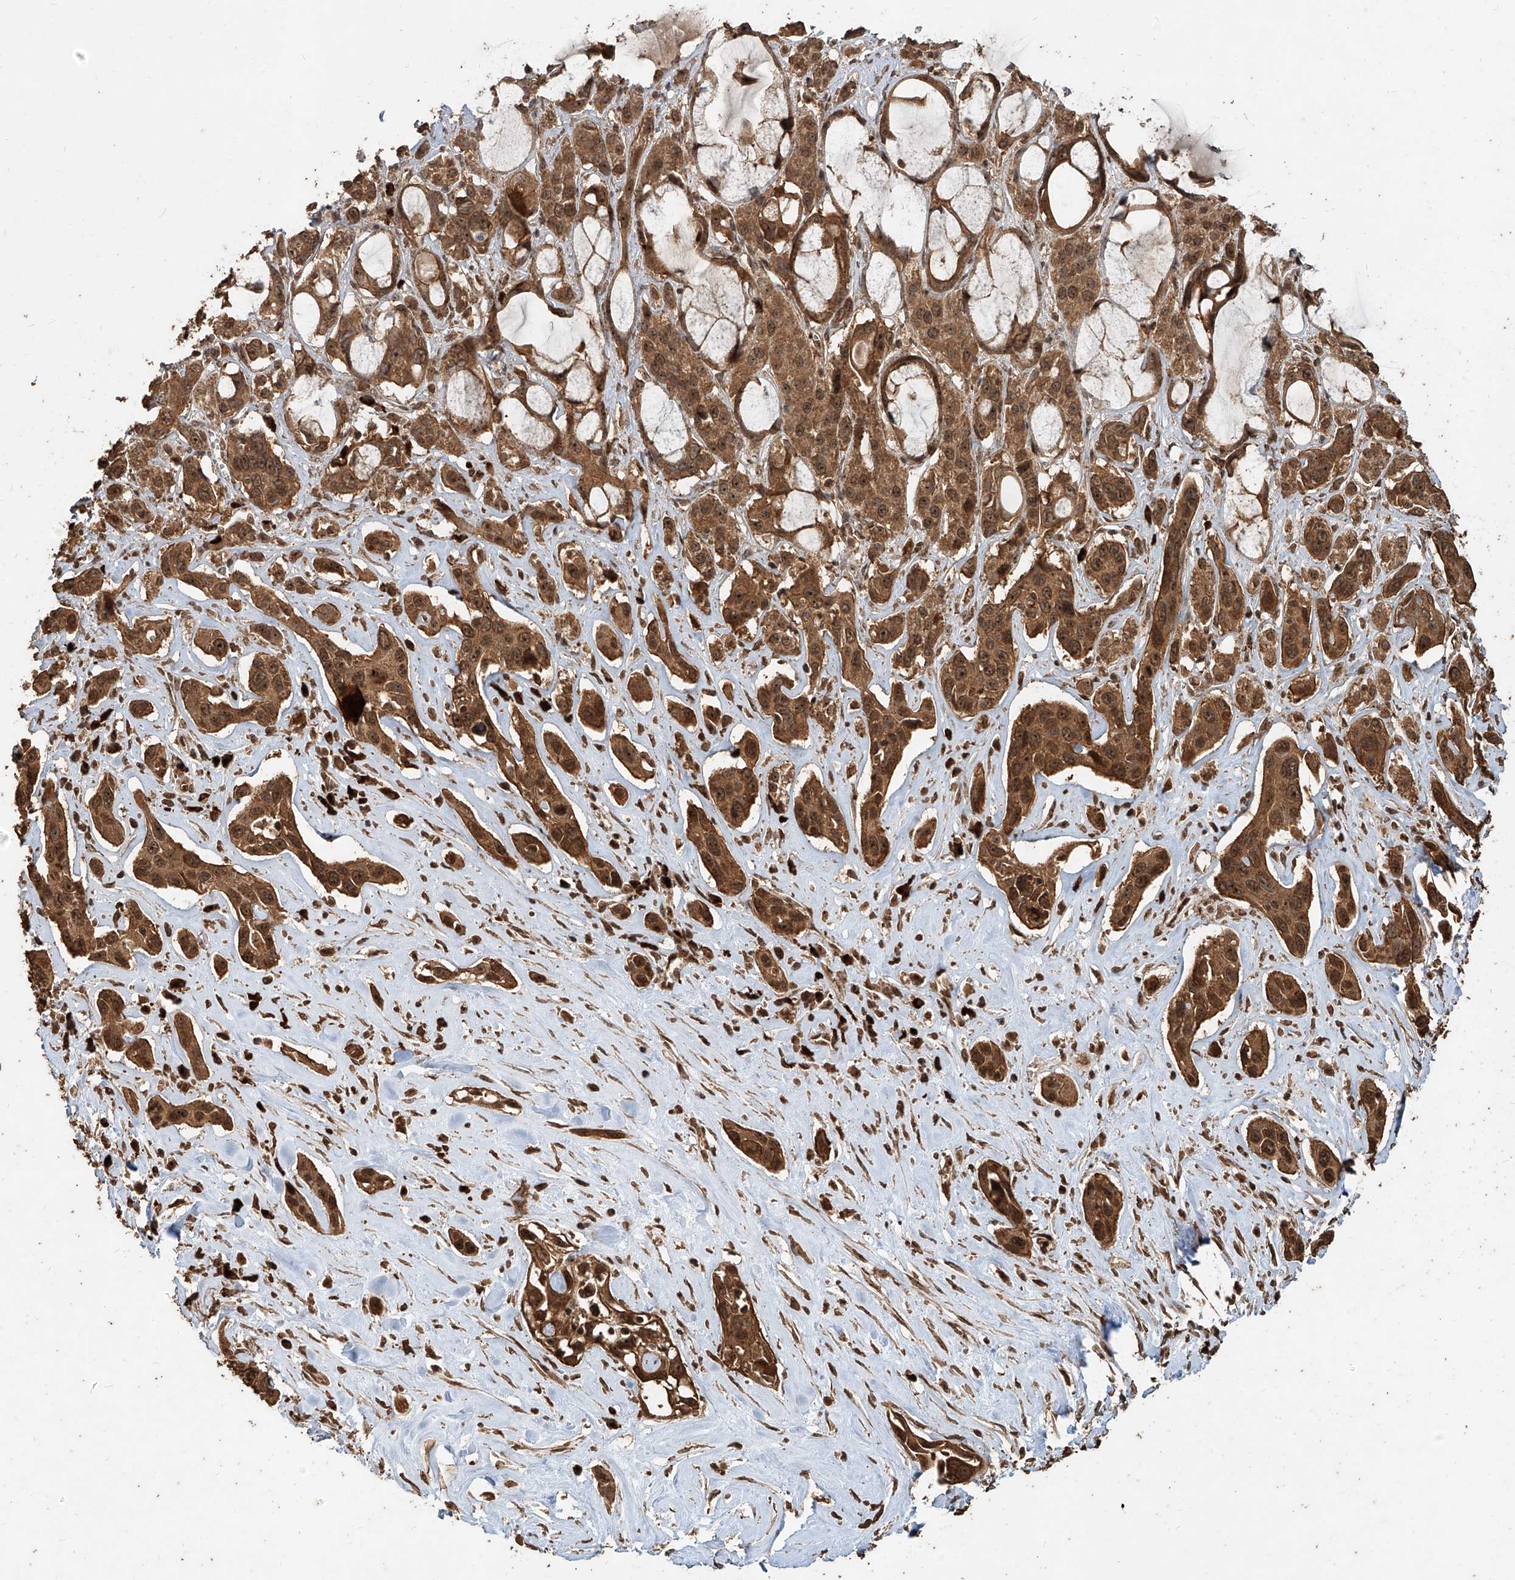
{"staining": {"intensity": "strong", "quantity": ">75%", "location": "cytoplasmic/membranous,nuclear"}, "tissue": "pancreatic cancer", "cell_type": "Tumor cells", "image_type": "cancer", "snomed": [{"axis": "morphology", "description": "Adenocarcinoma, NOS"}, {"axis": "topography", "description": "Pancreas"}], "caption": "This is an image of immunohistochemistry (IHC) staining of pancreatic cancer (adenocarcinoma), which shows strong staining in the cytoplasmic/membranous and nuclear of tumor cells.", "gene": "ZNF660", "patient": {"sex": "female", "age": 60}}